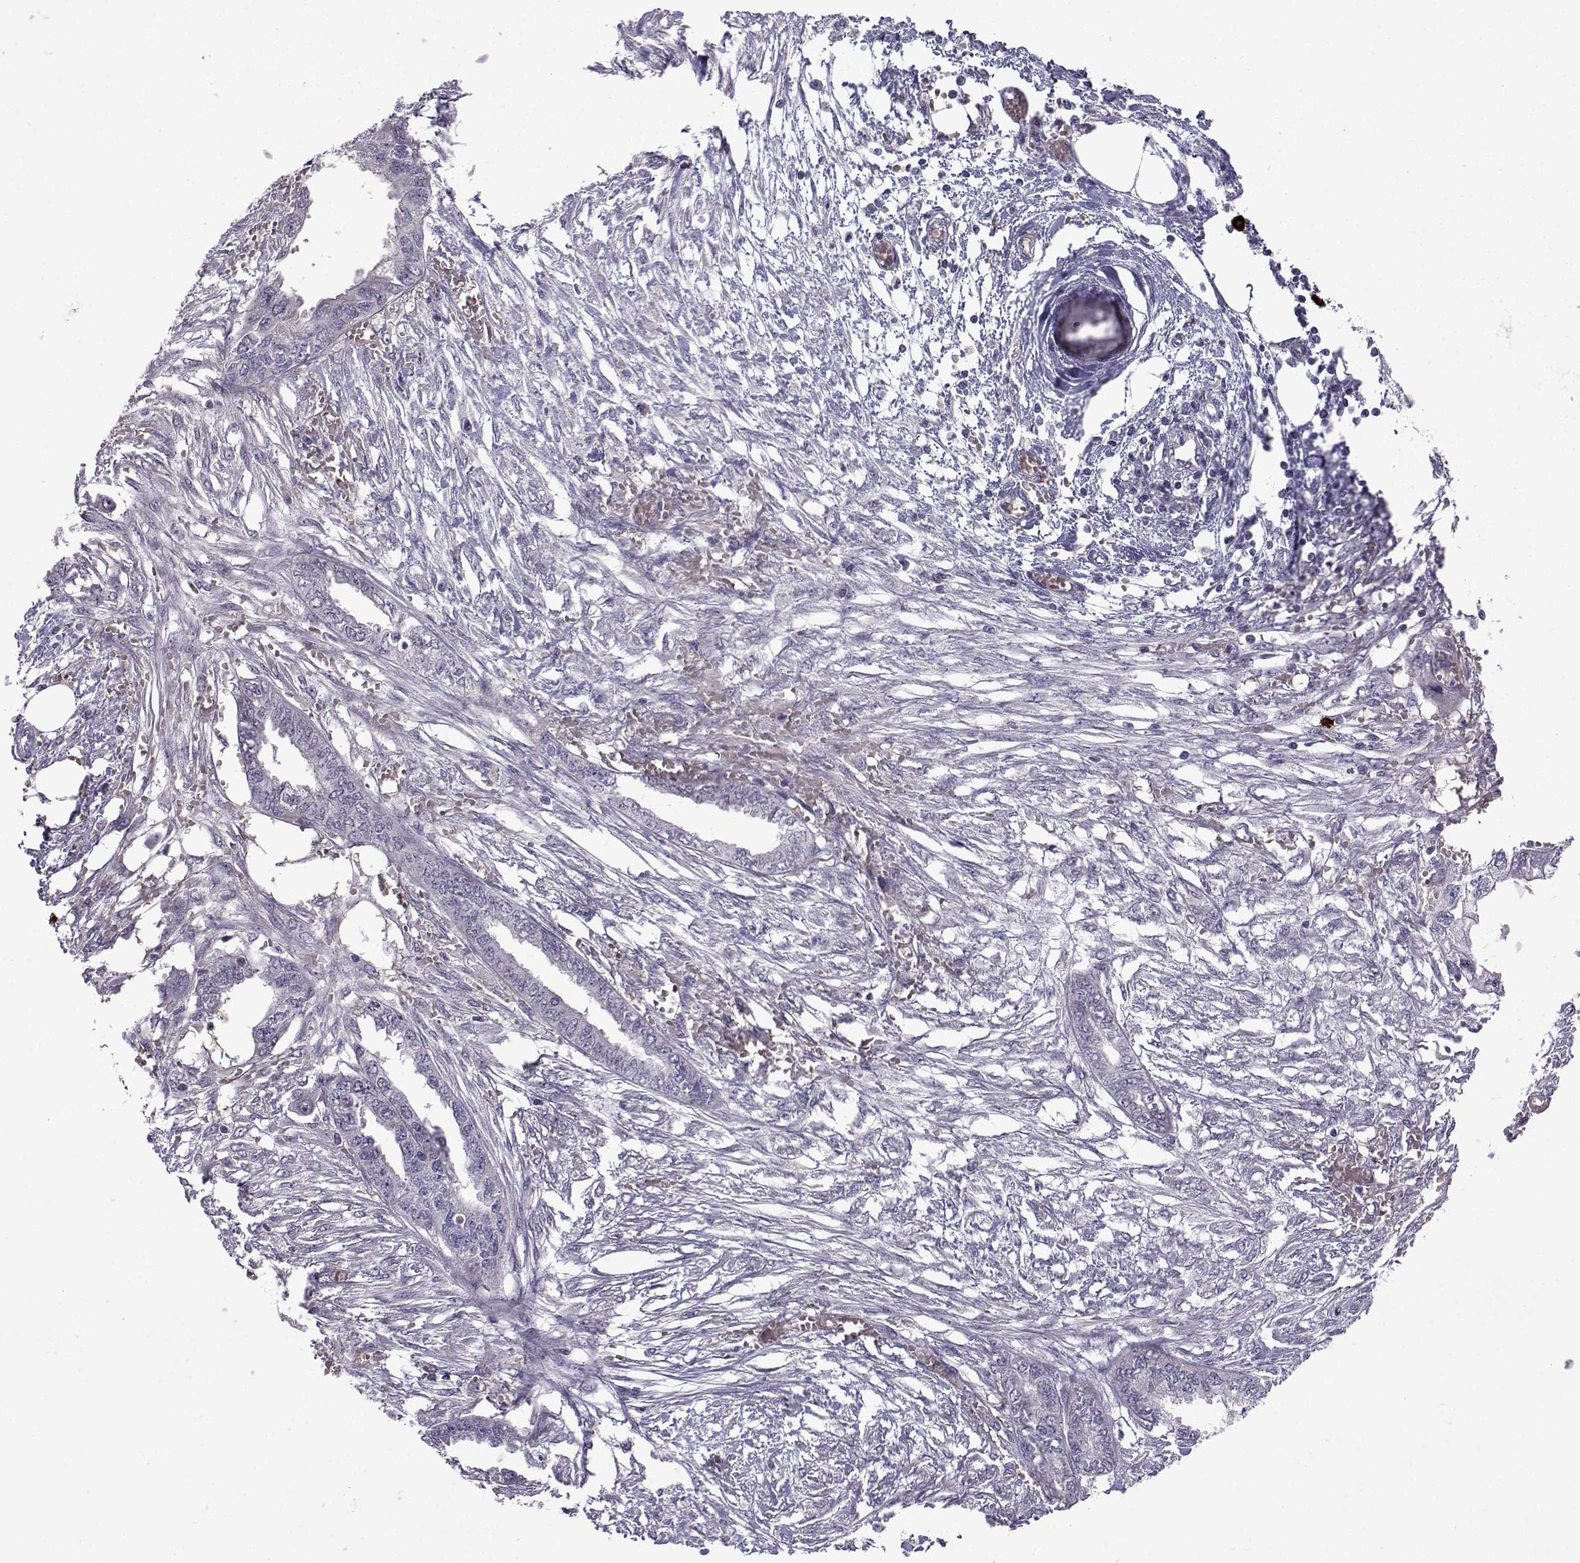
{"staining": {"intensity": "negative", "quantity": "none", "location": "none"}, "tissue": "endometrial cancer", "cell_type": "Tumor cells", "image_type": "cancer", "snomed": [{"axis": "morphology", "description": "Adenocarcinoma, NOS"}, {"axis": "morphology", "description": "Adenocarcinoma, metastatic, NOS"}, {"axis": "topography", "description": "Adipose tissue"}, {"axis": "topography", "description": "Endometrium"}], "caption": "Tumor cells show no significant protein positivity in adenocarcinoma (endometrial).", "gene": "TAB2", "patient": {"sex": "female", "age": 67}}